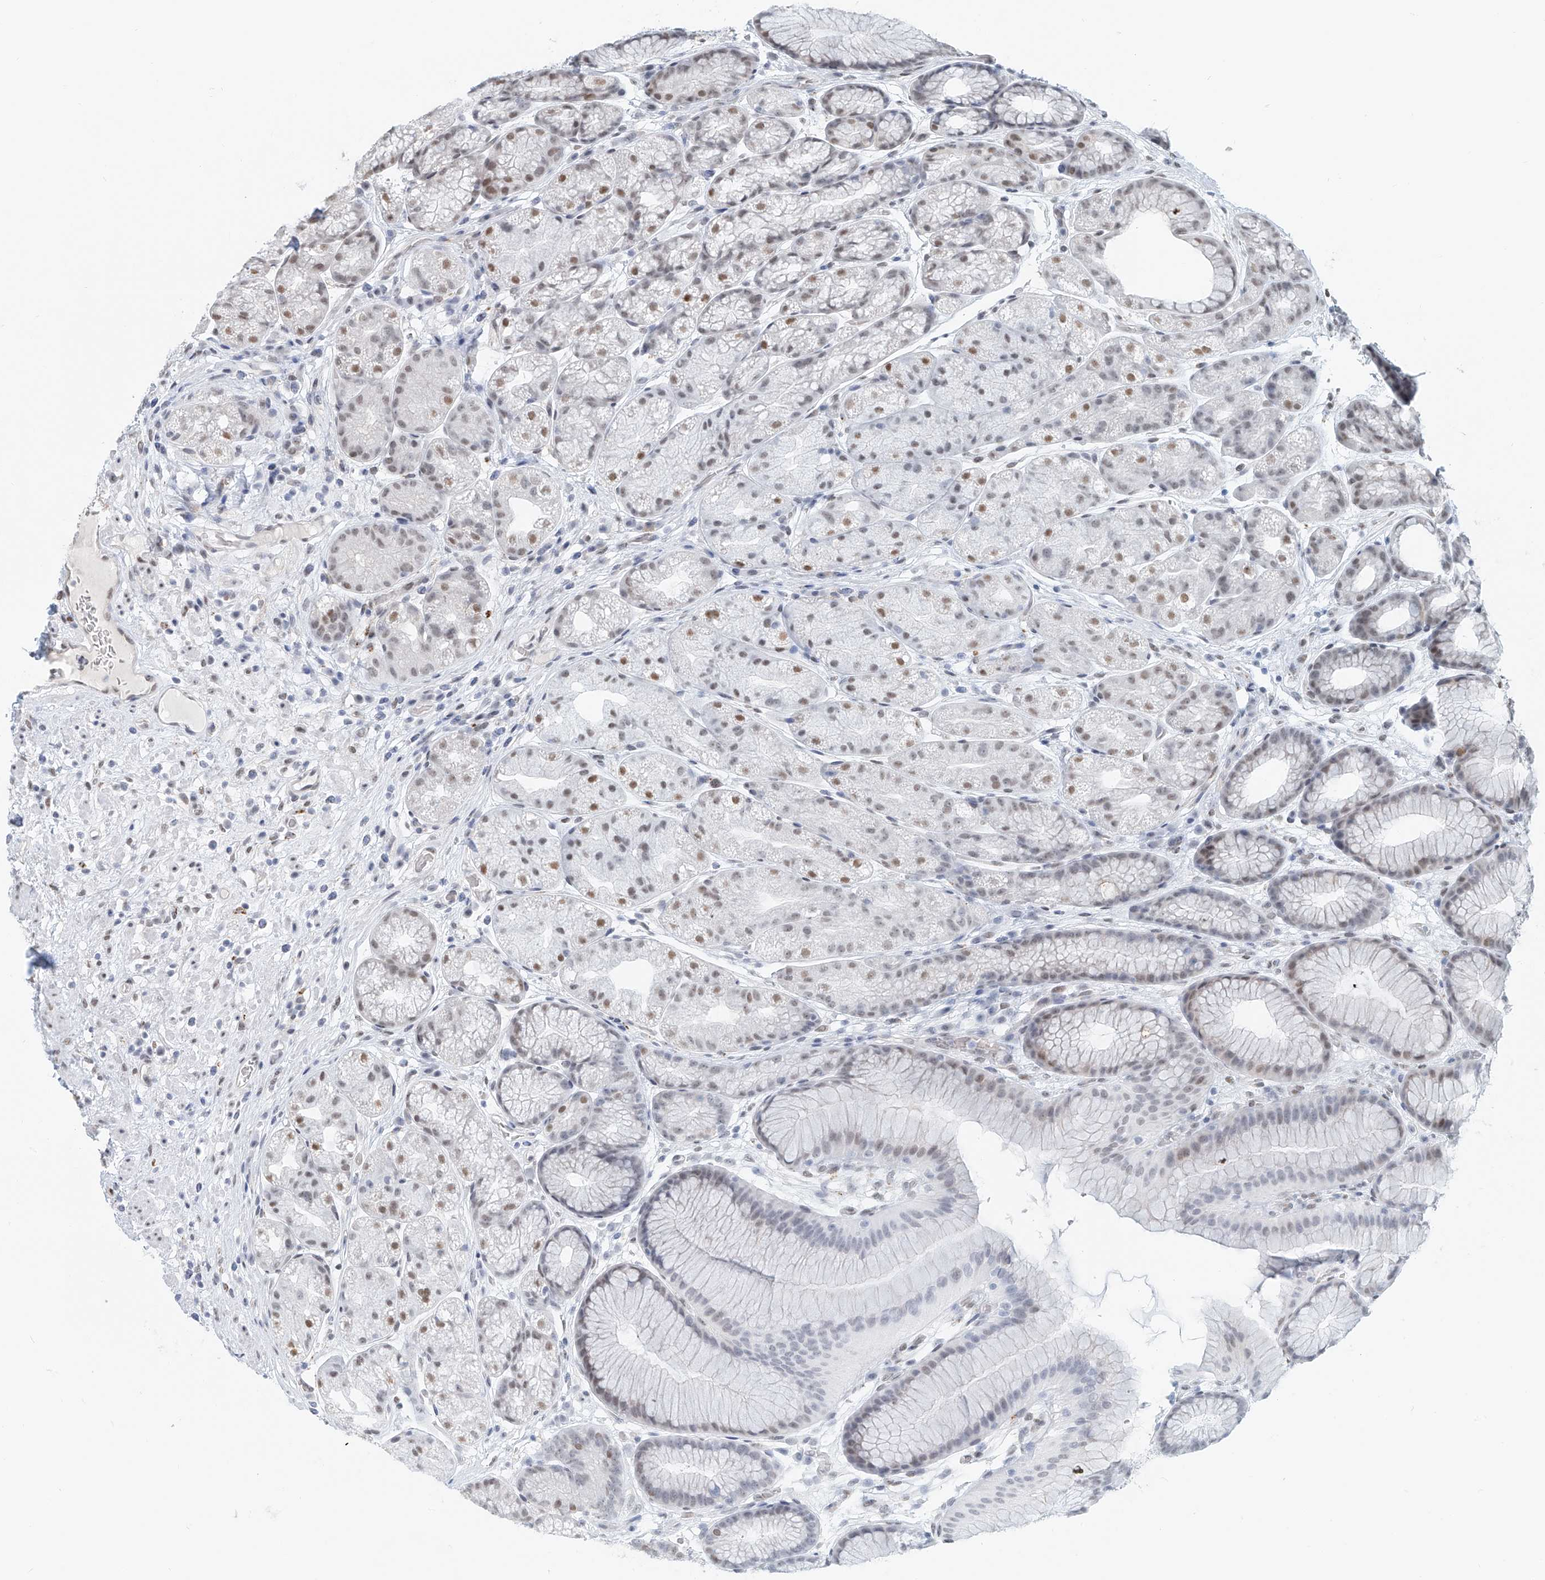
{"staining": {"intensity": "moderate", "quantity": "<25%", "location": "nuclear"}, "tissue": "stomach", "cell_type": "Glandular cells", "image_type": "normal", "snomed": [{"axis": "morphology", "description": "Normal tissue, NOS"}, {"axis": "topography", "description": "Stomach"}], "caption": "Immunohistochemical staining of normal stomach displays moderate nuclear protein staining in approximately <25% of glandular cells.", "gene": "SASH1", "patient": {"sex": "male", "age": 57}}